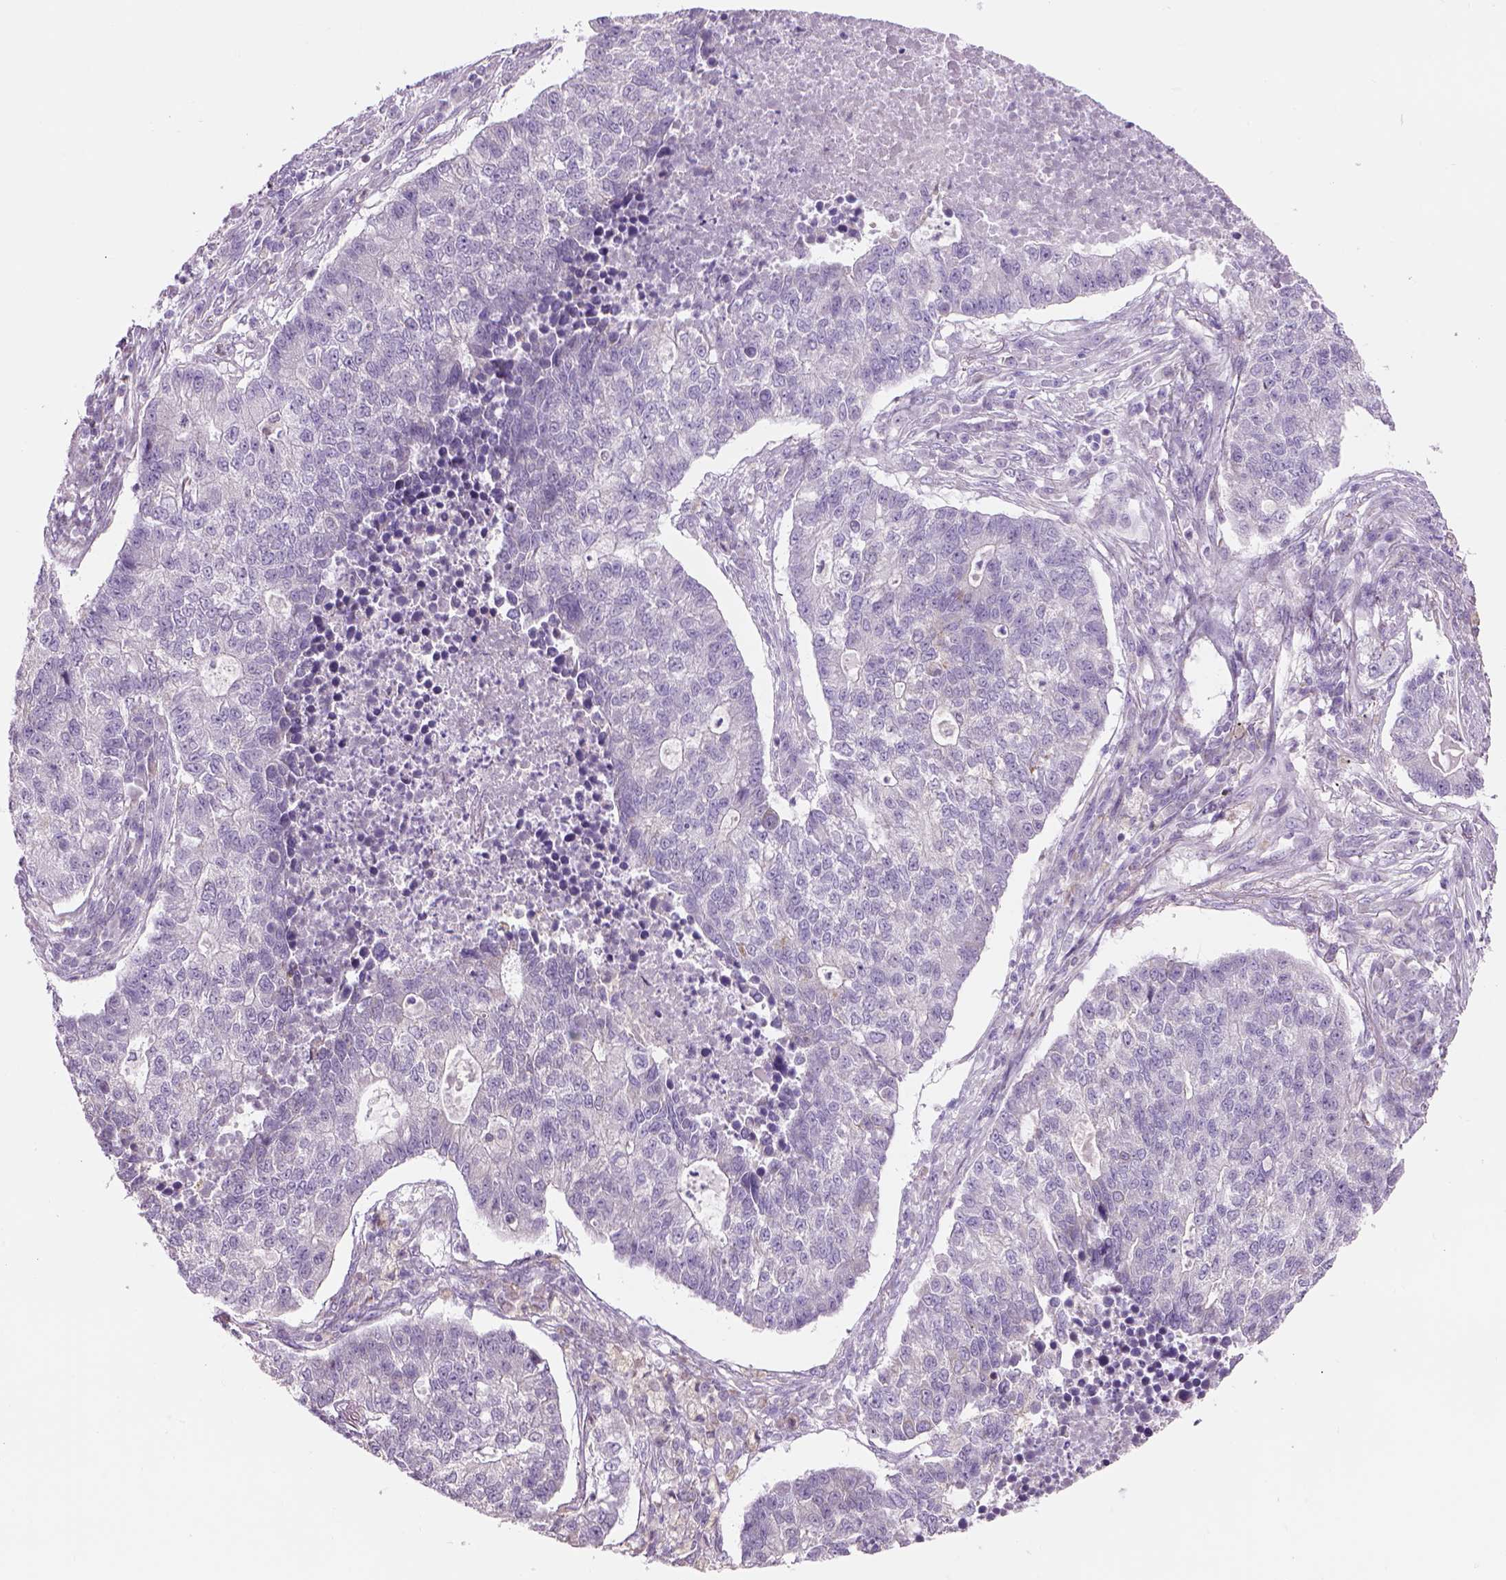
{"staining": {"intensity": "negative", "quantity": "none", "location": "none"}, "tissue": "lung cancer", "cell_type": "Tumor cells", "image_type": "cancer", "snomed": [{"axis": "morphology", "description": "Adenocarcinoma, NOS"}, {"axis": "topography", "description": "Lung"}], "caption": "Immunohistochemistry (IHC) image of neoplastic tissue: lung cancer stained with DAB shows no significant protein positivity in tumor cells. (Stains: DAB (3,3'-diaminobenzidine) immunohistochemistry with hematoxylin counter stain, Microscopy: brightfield microscopy at high magnification).", "gene": "IFT52", "patient": {"sex": "male", "age": 57}}